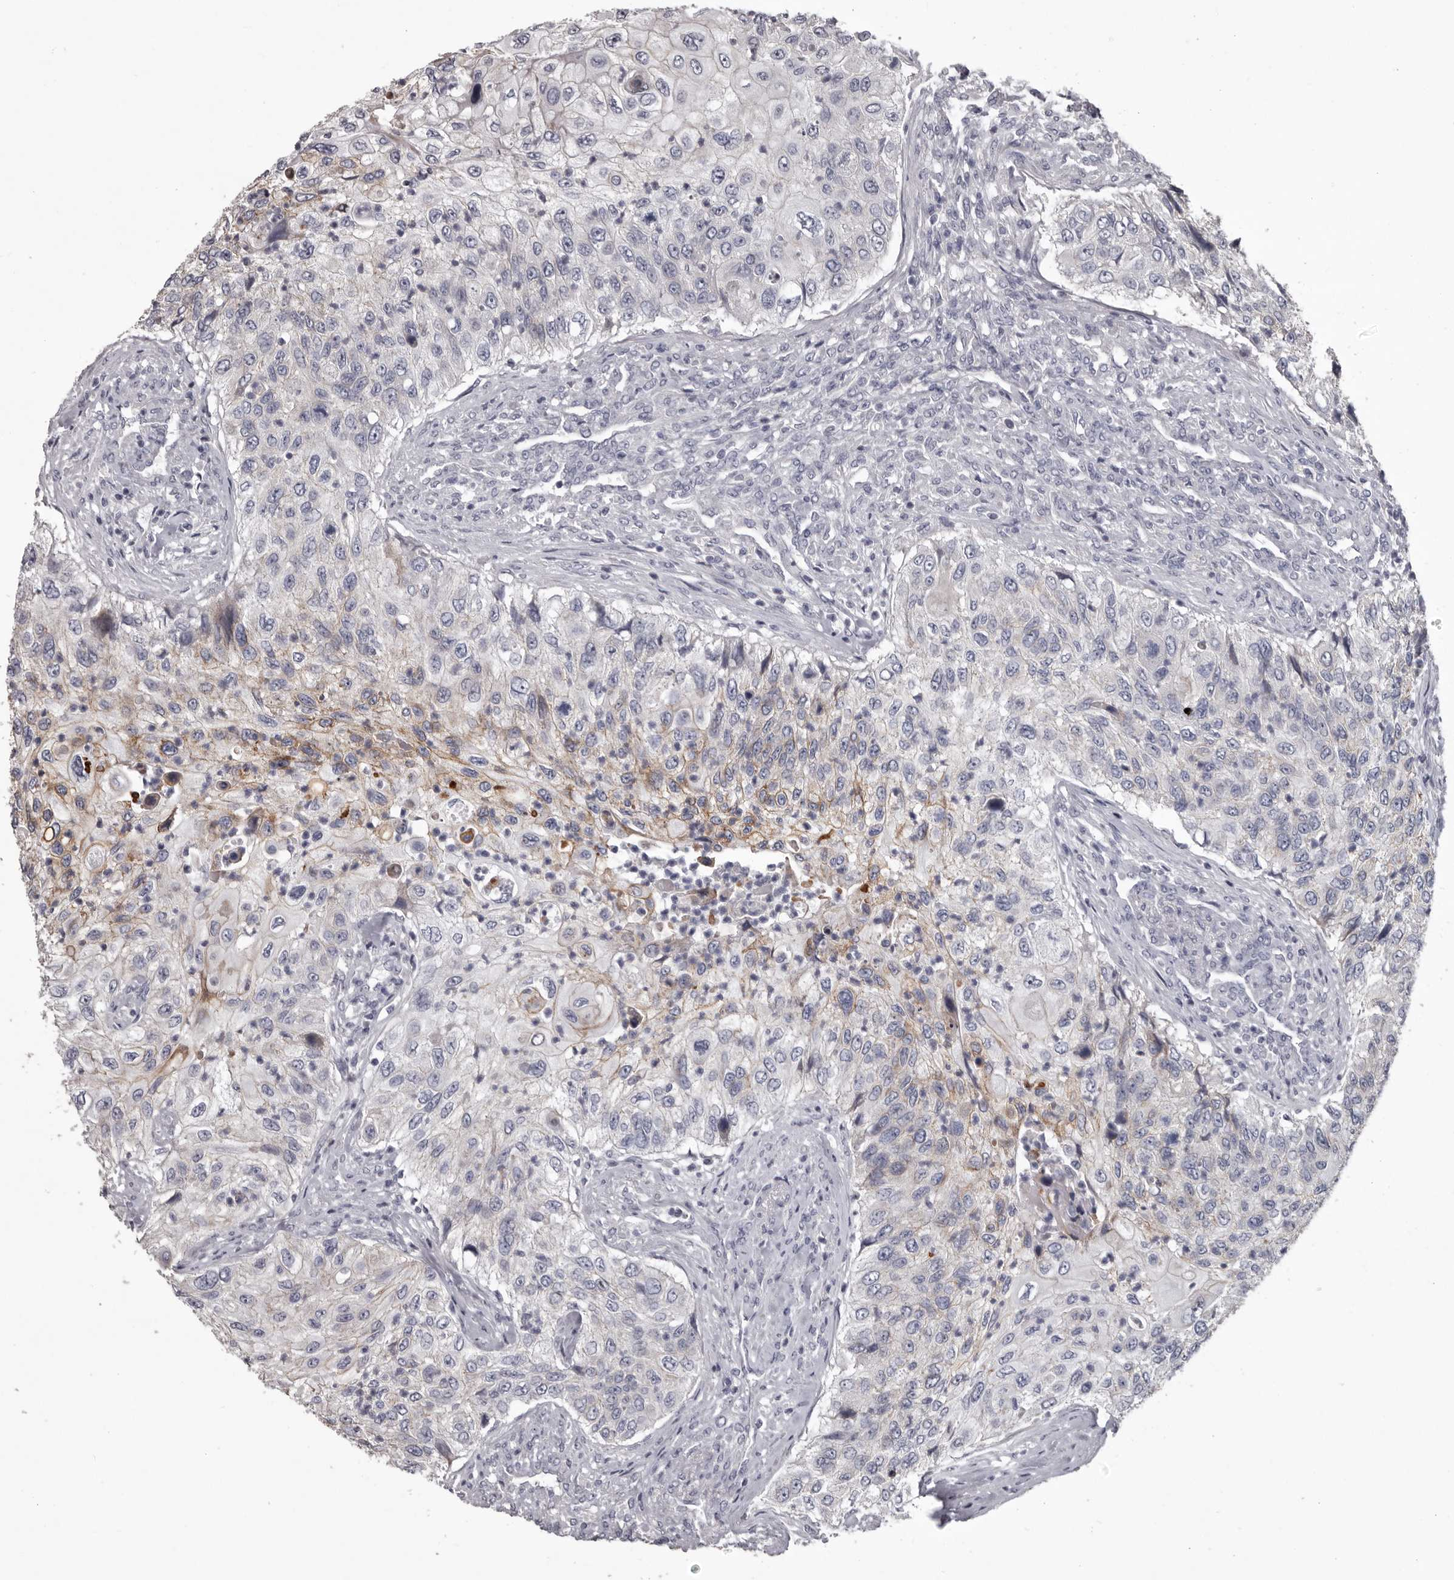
{"staining": {"intensity": "weak", "quantity": "<25%", "location": "cytoplasmic/membranous"}, "tissue": "urothelial cancer", "cell_type": "Tumor cells", "image_type": "cancer", "snomed": [{"axis": "morphology", "description": "Urothelial carcinoma, High grade"}, {"axis": "topography", "description": "Urinary bladder"}], "caption": "Tumor cells are negative for brown protein staining in urothelial cancer. (Brightfield microscopy of DAB (3,3'-diaminobenzidine) IHC at high magnification).", "gene": "LPAR6", "patient": {"sex": "female", "age": 60}}